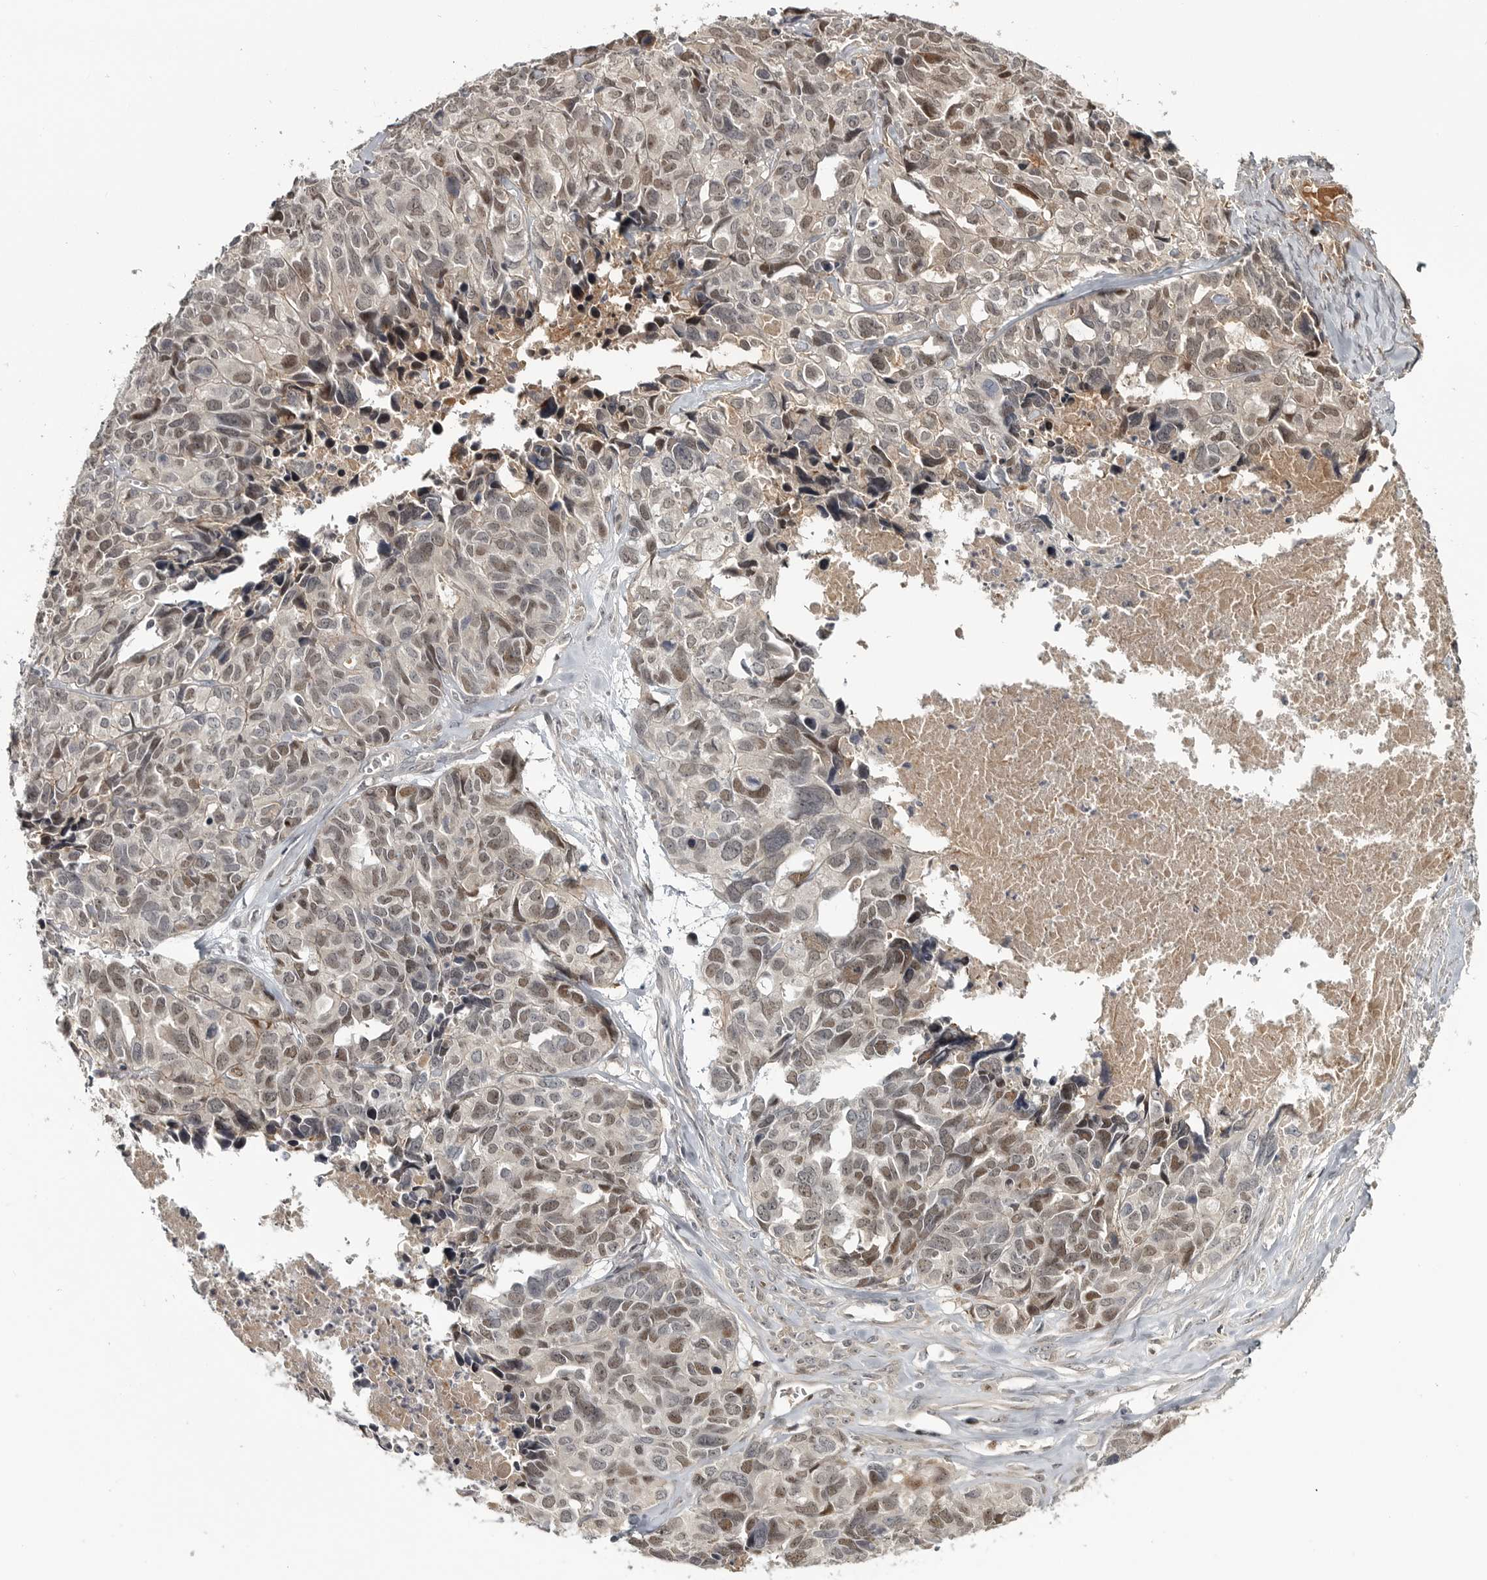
{"staining": {"intensity": "weak", "quantity": ">75%", "location": "cytoplasmic/membranous,nuclear"}, "tissue": "ovarian cancer", "cell_type": "Tumor cells", "image_type": "cancer", "snomed": [{"axis": "morphology", "description": "Cystadenocarcinoma, serous, NOS"}, {"axis": "topography", "description": "Ovary"}], "caption": "Approximately >75% of tumor cells in ovarian cancer (serous cystadenocarcinoma) reveal weak cytoplasmic/membranous and nuclear protein staining as visualized by brown immunohistochemical staining.", "gene": "ZNF277", "patient": {"sex": "female", "age": 79}}